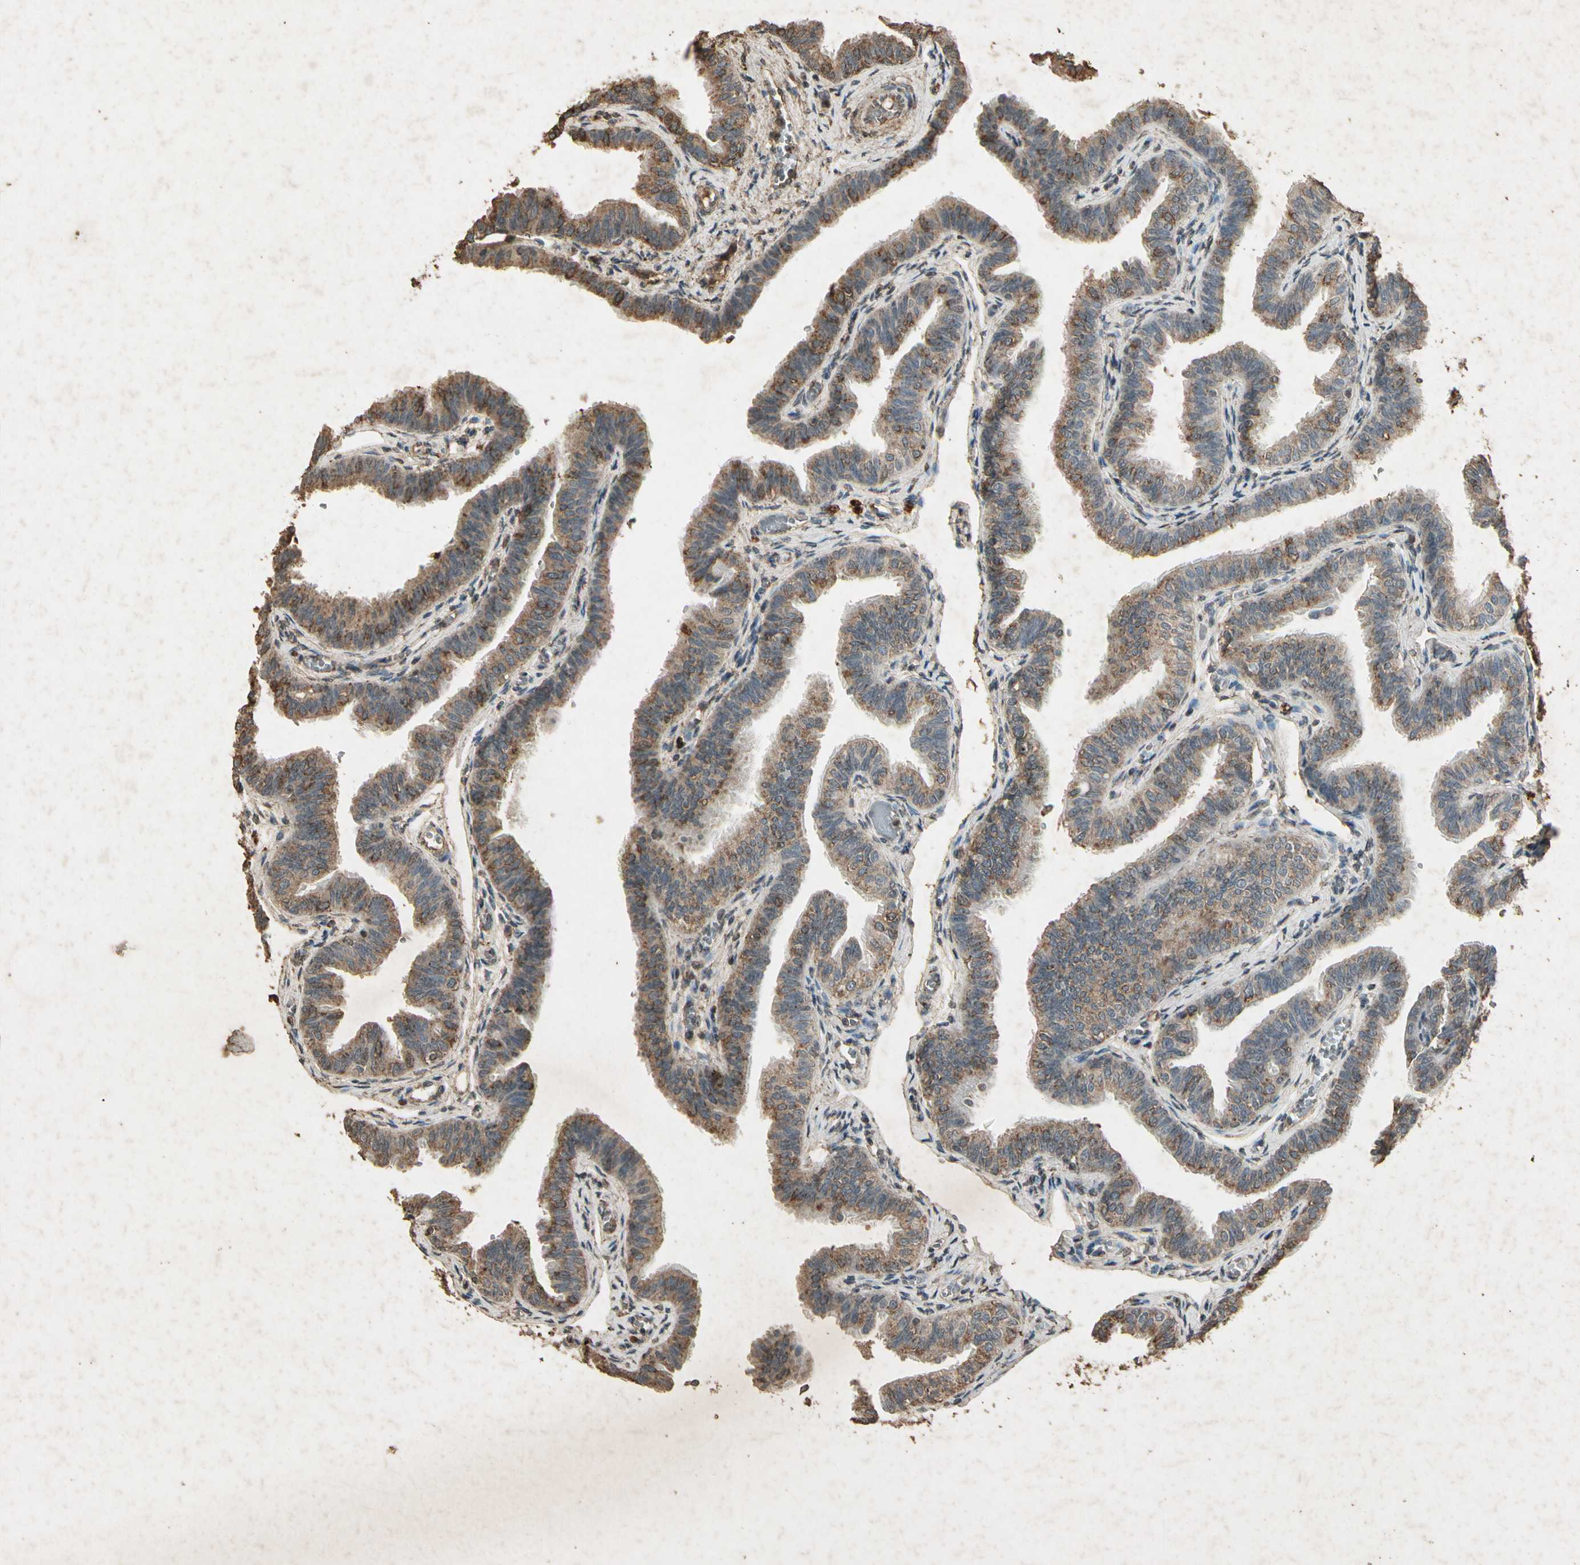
{"staining": {"intensity": "moderate", "quantity": ">75%", "location": "cytoplasmic/membranous"}, "tissue": "fallopian tube", "cell_type": "Glandular cells", "image_type": "normal", "snomed": [{"axis": "morphology", "description": "Normal tissue, NOS"}, {"axis": "morphology", "description": "Dermoid, NOS"}, {"axis": "topography", "description": "Fallopian tube"}], "caption": "Immunohistochemical staining of unremarkable human fallopian tube demonstrates medium levels of moderate cytoplasmic/membranous expression in approximately >75% of glandular cells.", "gene": "GC", "patient": {"sex": "female", "age": 33}}